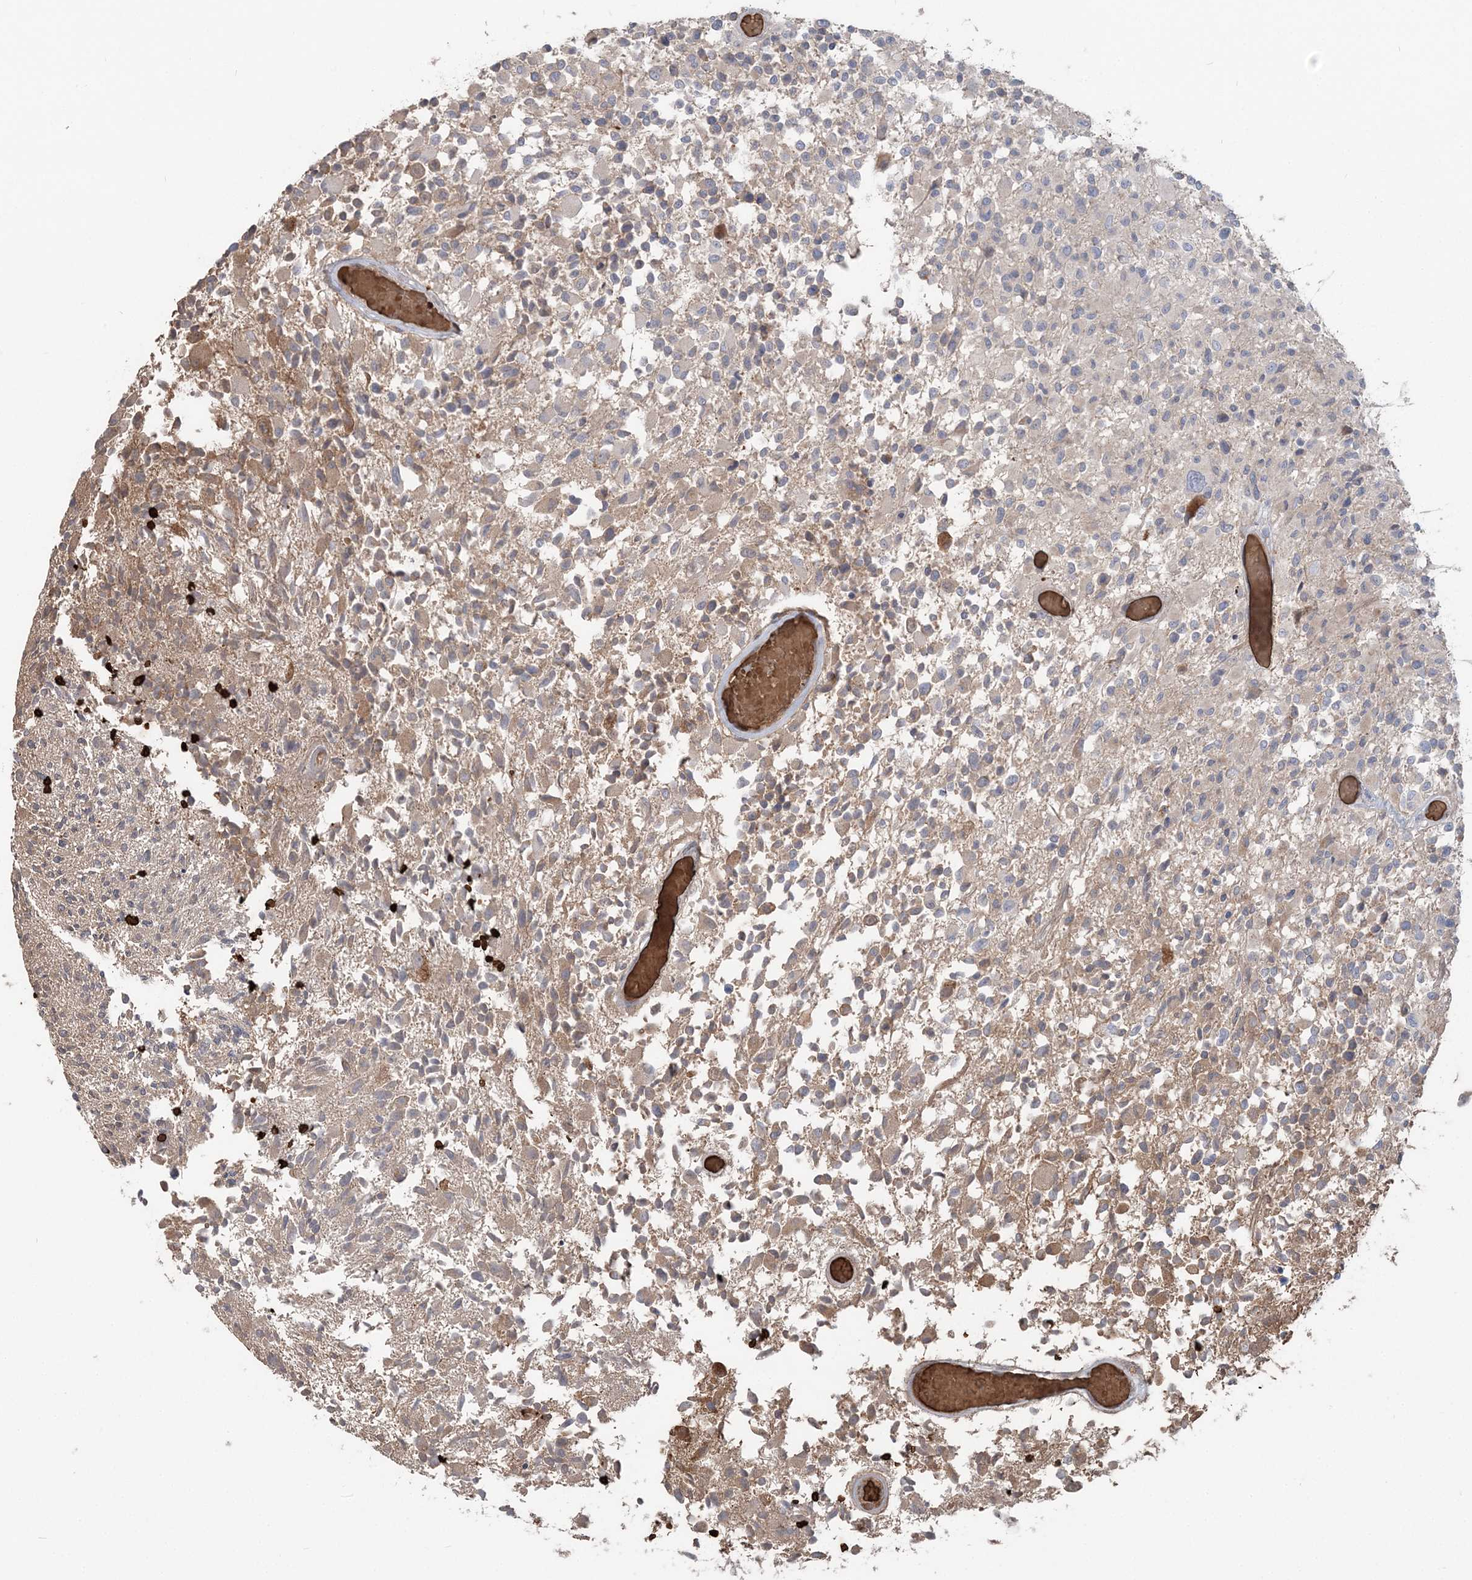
{"staining": {"intensity": "weak", "quantity": "<25%", "location": "cytoplasmic/membranous"}, "tissue": "glioma", "cell_type": "Tumor cells", "image_type": "cancer", "snomed": [{"axis": "morphology", "description": "Glioma, malignant, High grade"}, {"axis": "morphology", "description": "Glioblastoma, NOS"}, {"axis": "topography", "description": "Brain"}], "caption": "Glioma was stained to show a protein in brown. There is no significant expression in tumor cells.", "gene": "SERINC1", "patient": {"sex": "male", "age": 60}}